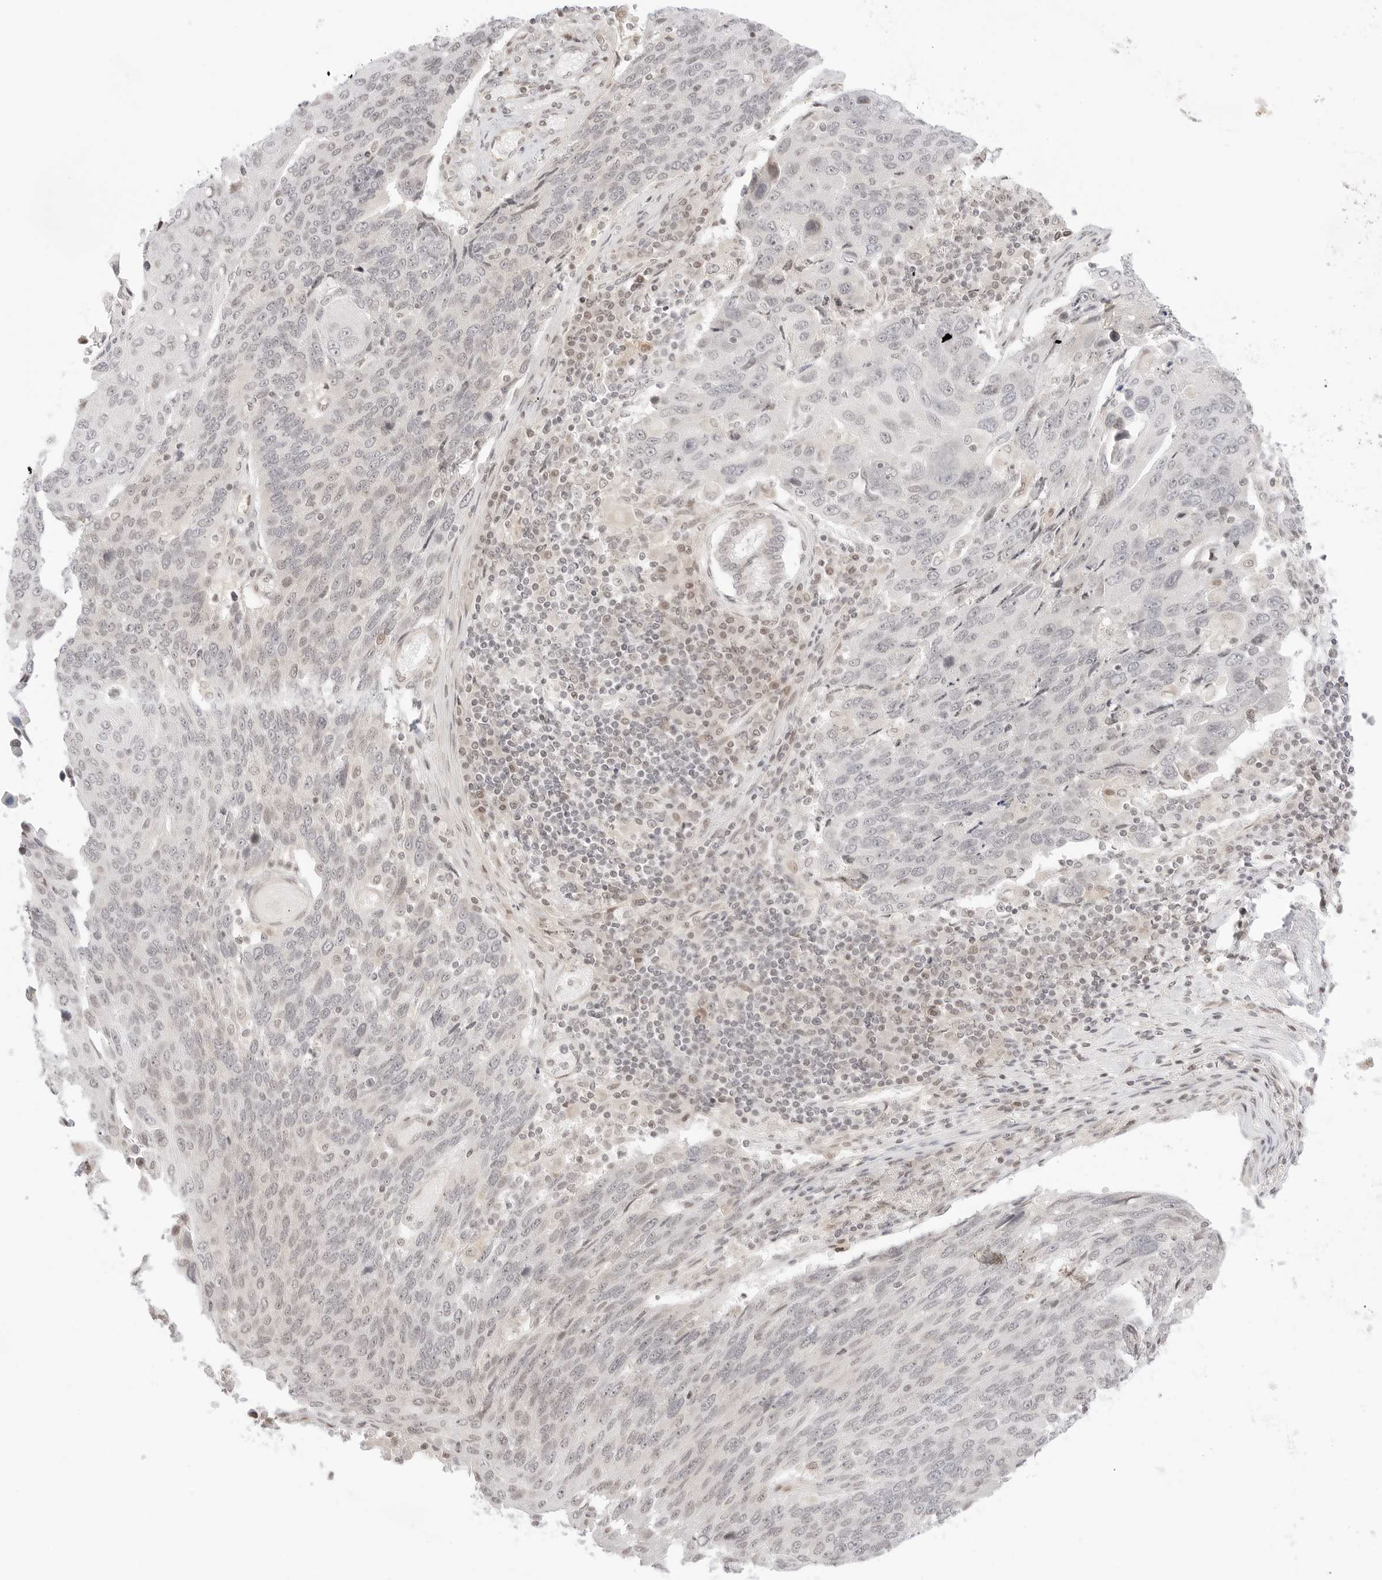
{"staining": {"intensity": "negative", "quantity": "none", "location": "none"}, "tissue": "lung cancer", "cell_type": "Tumor cells", "image_type": "cancer", "snomed": [{"axis": "morphology", "description": "Squamous cell carcinoma, NOS"}, {"axis": "topography", "description": "Lung"}], "caption": "Tumor cells show no significant positivity in lung cancer.", "gene": "RPS6KL1", "patient": {"sex": "male", "age": 66}}